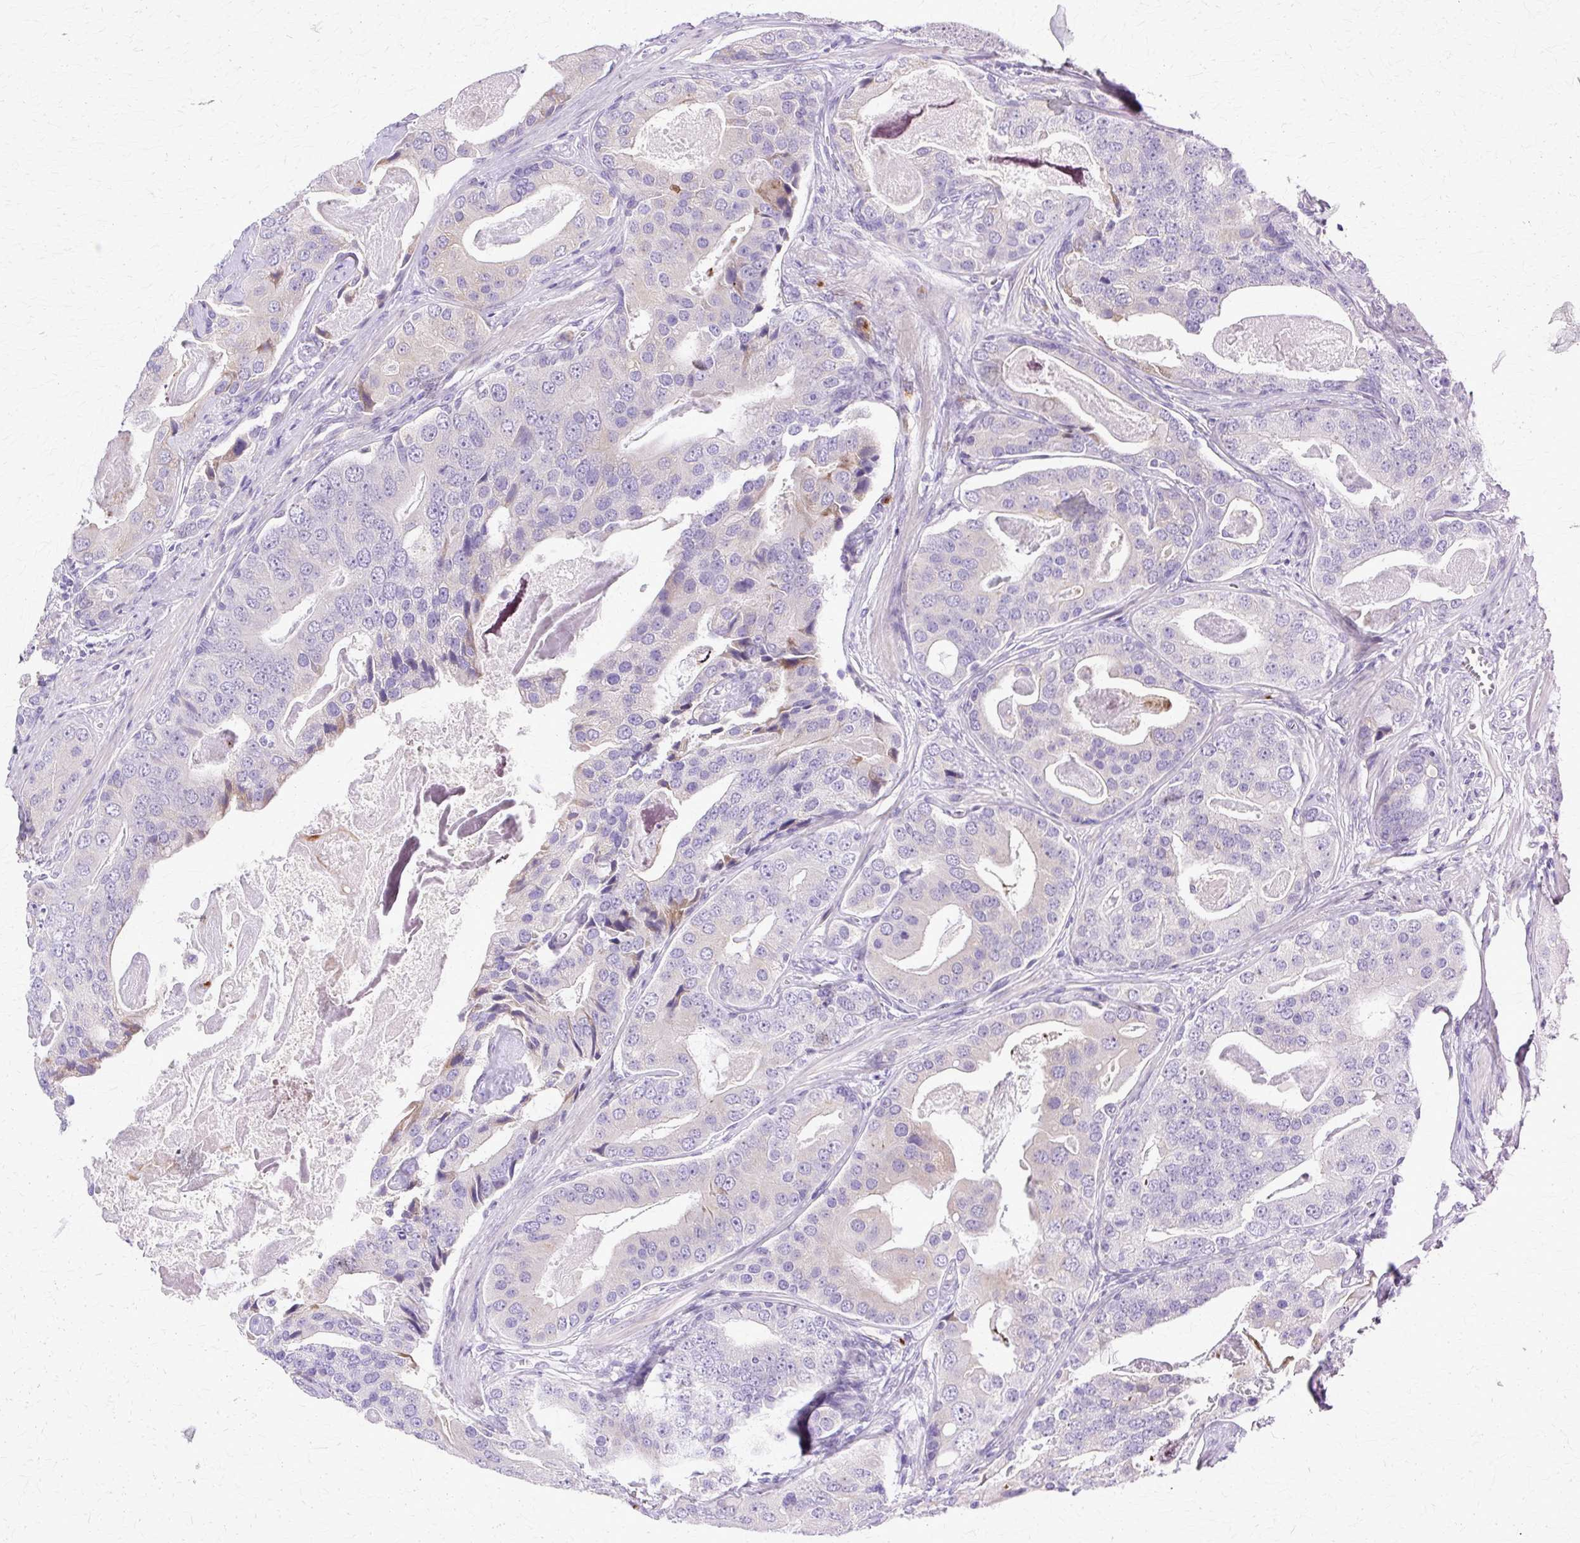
{"staining": {"intensity": "negative", "quantity": "none", "location": "none"}, "tissue": "prostate cancer", "cell_type": "Tumor cells", "image_type": "cancer", "snomed": [{"axis": "morphology", "description": "Adenocarcinoma, High grade"}, {"axis": "topography", "description": "Prostate"}], "caption": "IHC of high-grade adenocarcinoma (prostate) exhibits no staining in tumor cells.", "gene": "TBC1D3G", "patient": {"sex": "male", "age": 71}}